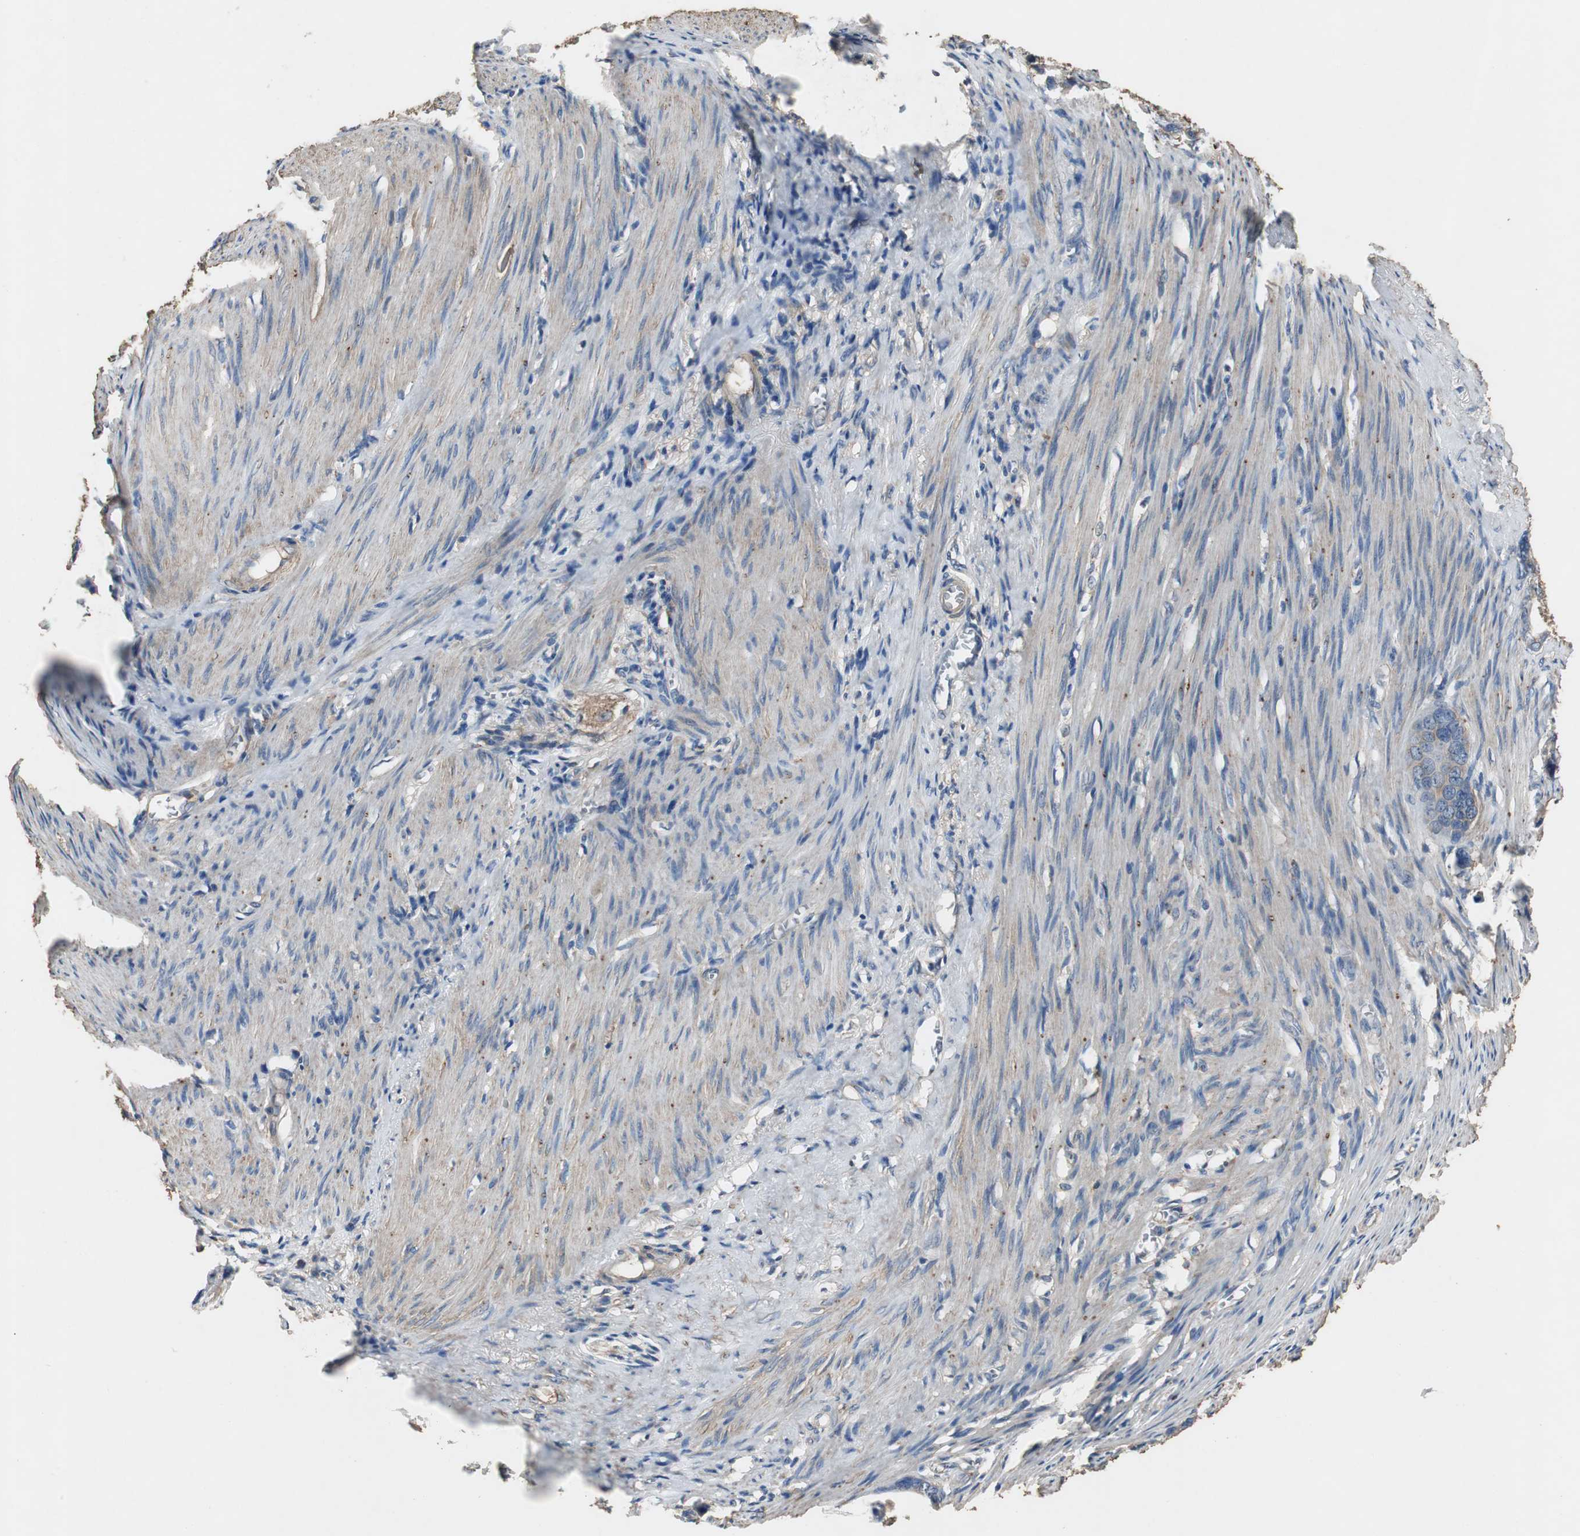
{"staining": {"intensity": "weak", "quantity": "<25%", "location": "cytoplasmic/membranous"}, "tissue": "stomach cancer", "cell_type": "Tumor cells", "image_type": "cancer", "snomed": [{"axis": "morphology", "description": "Adenocarcinoma, NOS"}, {"axis": "topography", "description": "Stomach"}], "caption": "High power microscopy photomicrograph of an immunohistochemistry photomicrograph of stomach adenocarcinoma, revealing no significant positivity in tumor cells.", "gene": "TNFRSF14", "patient": {"sex": "female", "age": 75}}